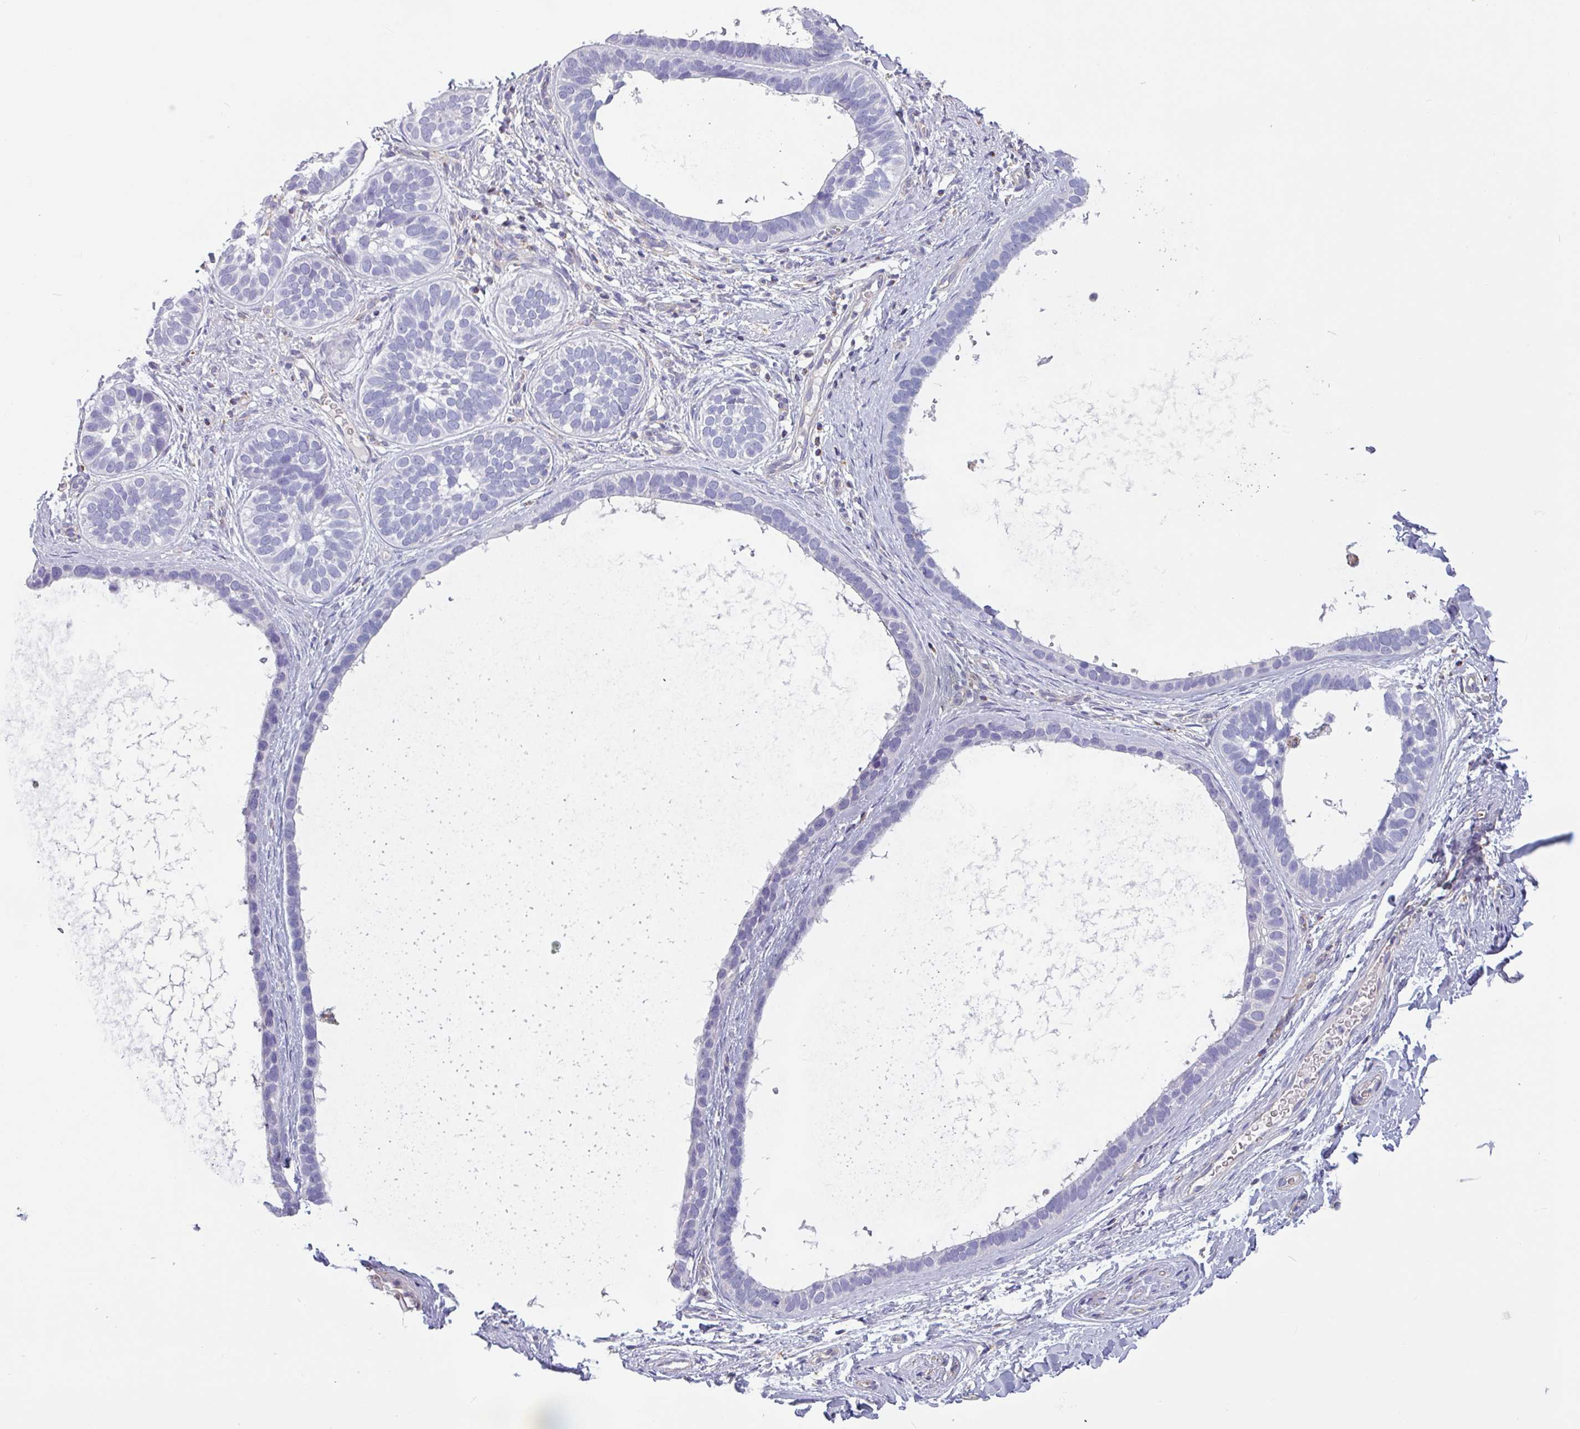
{"staining": {"intensity": "negative", "quantity": "none", "location": "none"}, "tissue": "skin cancer", "cell_type": "Tumor cells", "image_type": "cancer", "snomed": [{"axis": "morphology", "description": "Basal cell carcinoma"}, {"axis": "topography", "description": "Skin"}], "caption": "Immunohistochemistry image of human skin cancer (basal cell carcinoma) stained for a protein (brown), which exhibits no staining in tumor cells.", "gene": "CAMK1", "patient": {"sex": "male", "age": 62}}